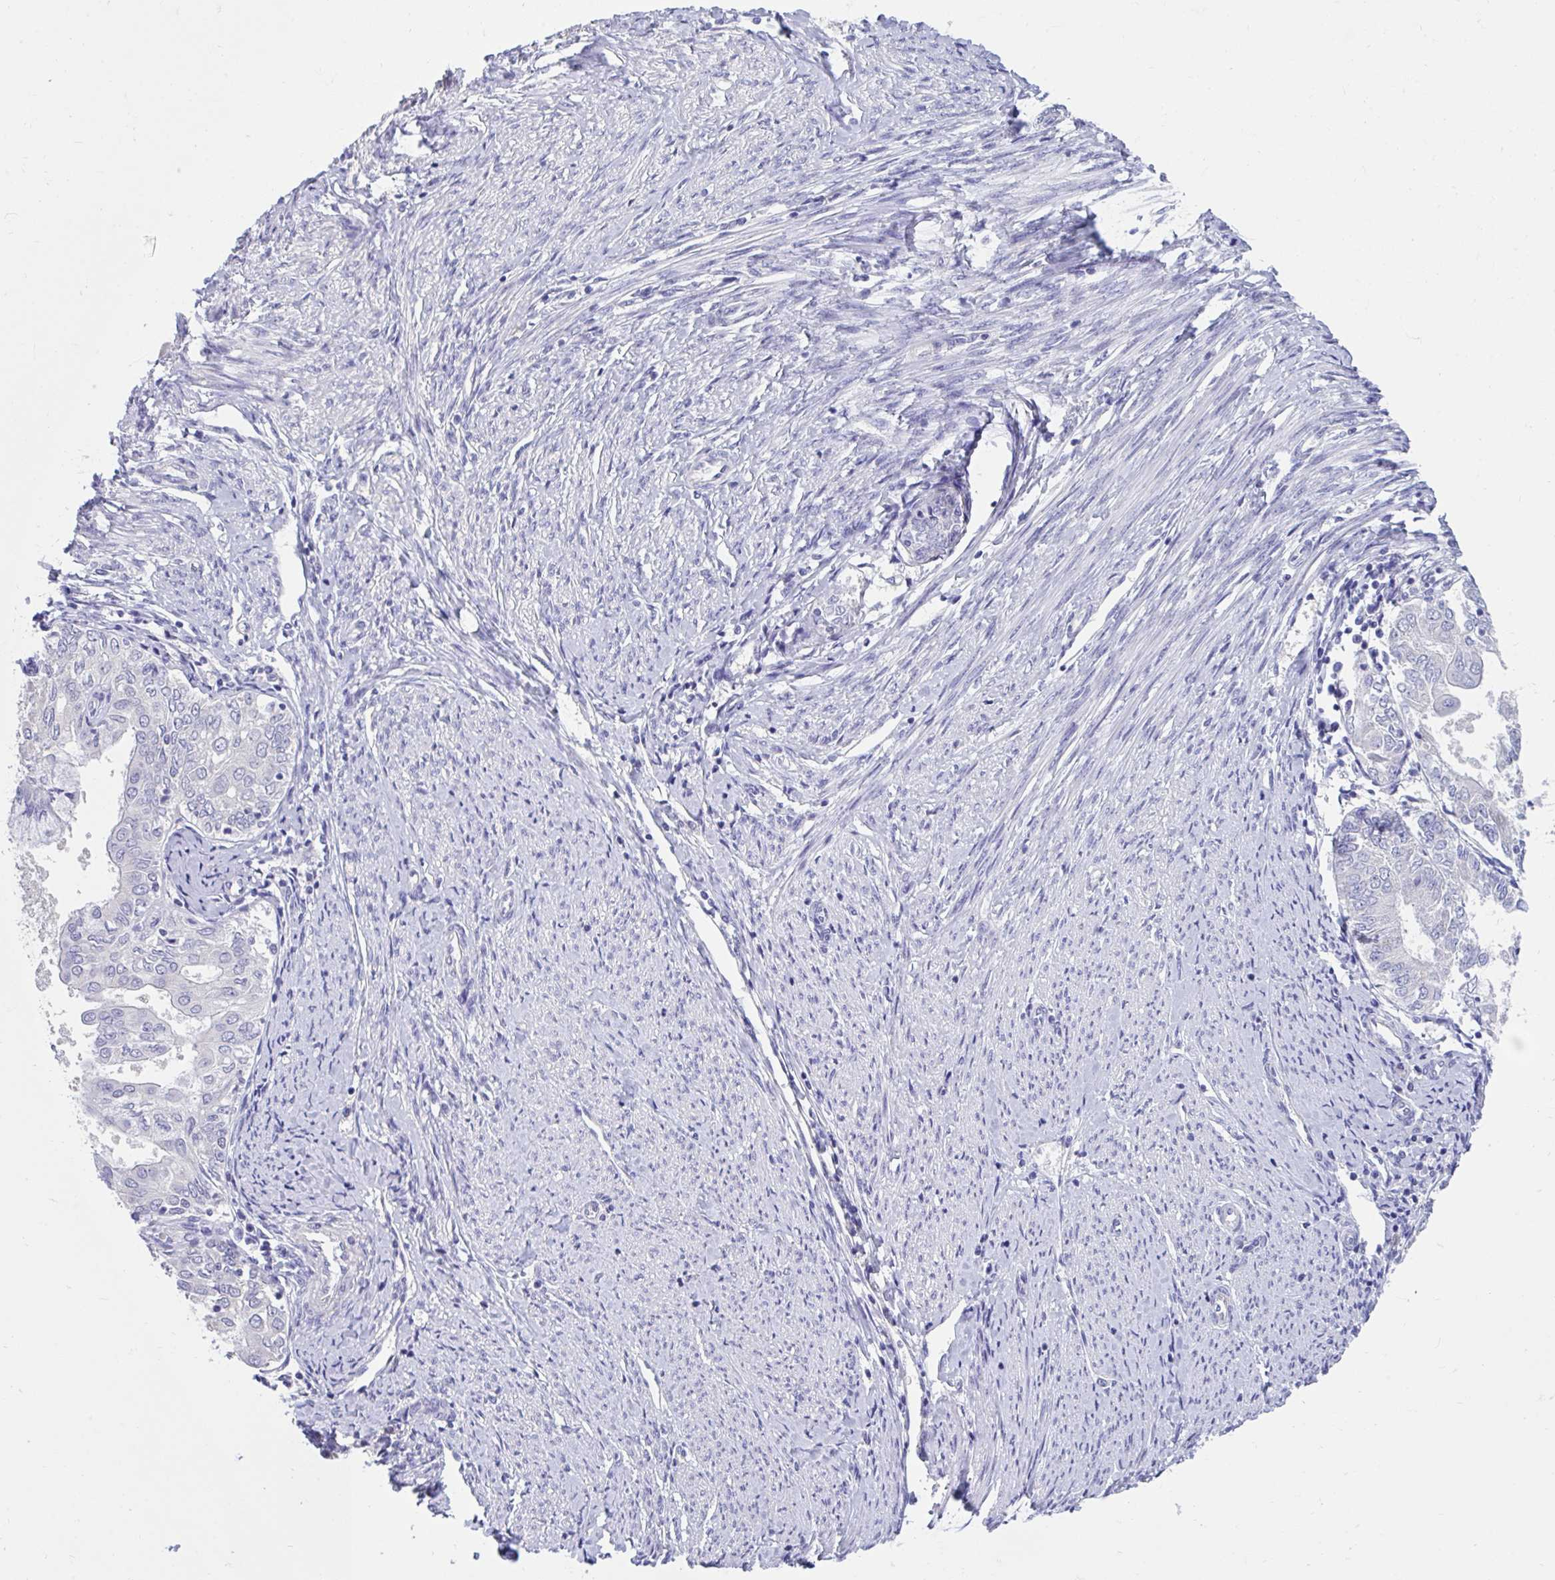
{"staining": {"intensity": "negative", "quantity": "none", "location": "none"}, "tissue": "endometrial cancer", "cell_type": "Tumor cells", "image_type": "cancer", "snomed": [{"axis": "morphology", "description": "Adenocarcinoma, NOS"}, {"axis": "topography", "description": "Endometrium"}], "caption": "Tumor cells show no significant protein expression in endometrial cancer (adenocarcinoma). The staining is performed using DAB (3,3'-diaminobenzidine) brown chromogen with nuclei counter-stained in using hematoxylin.", "gene": "GPR162", "patient": {"sex": "female", "age": 68}}